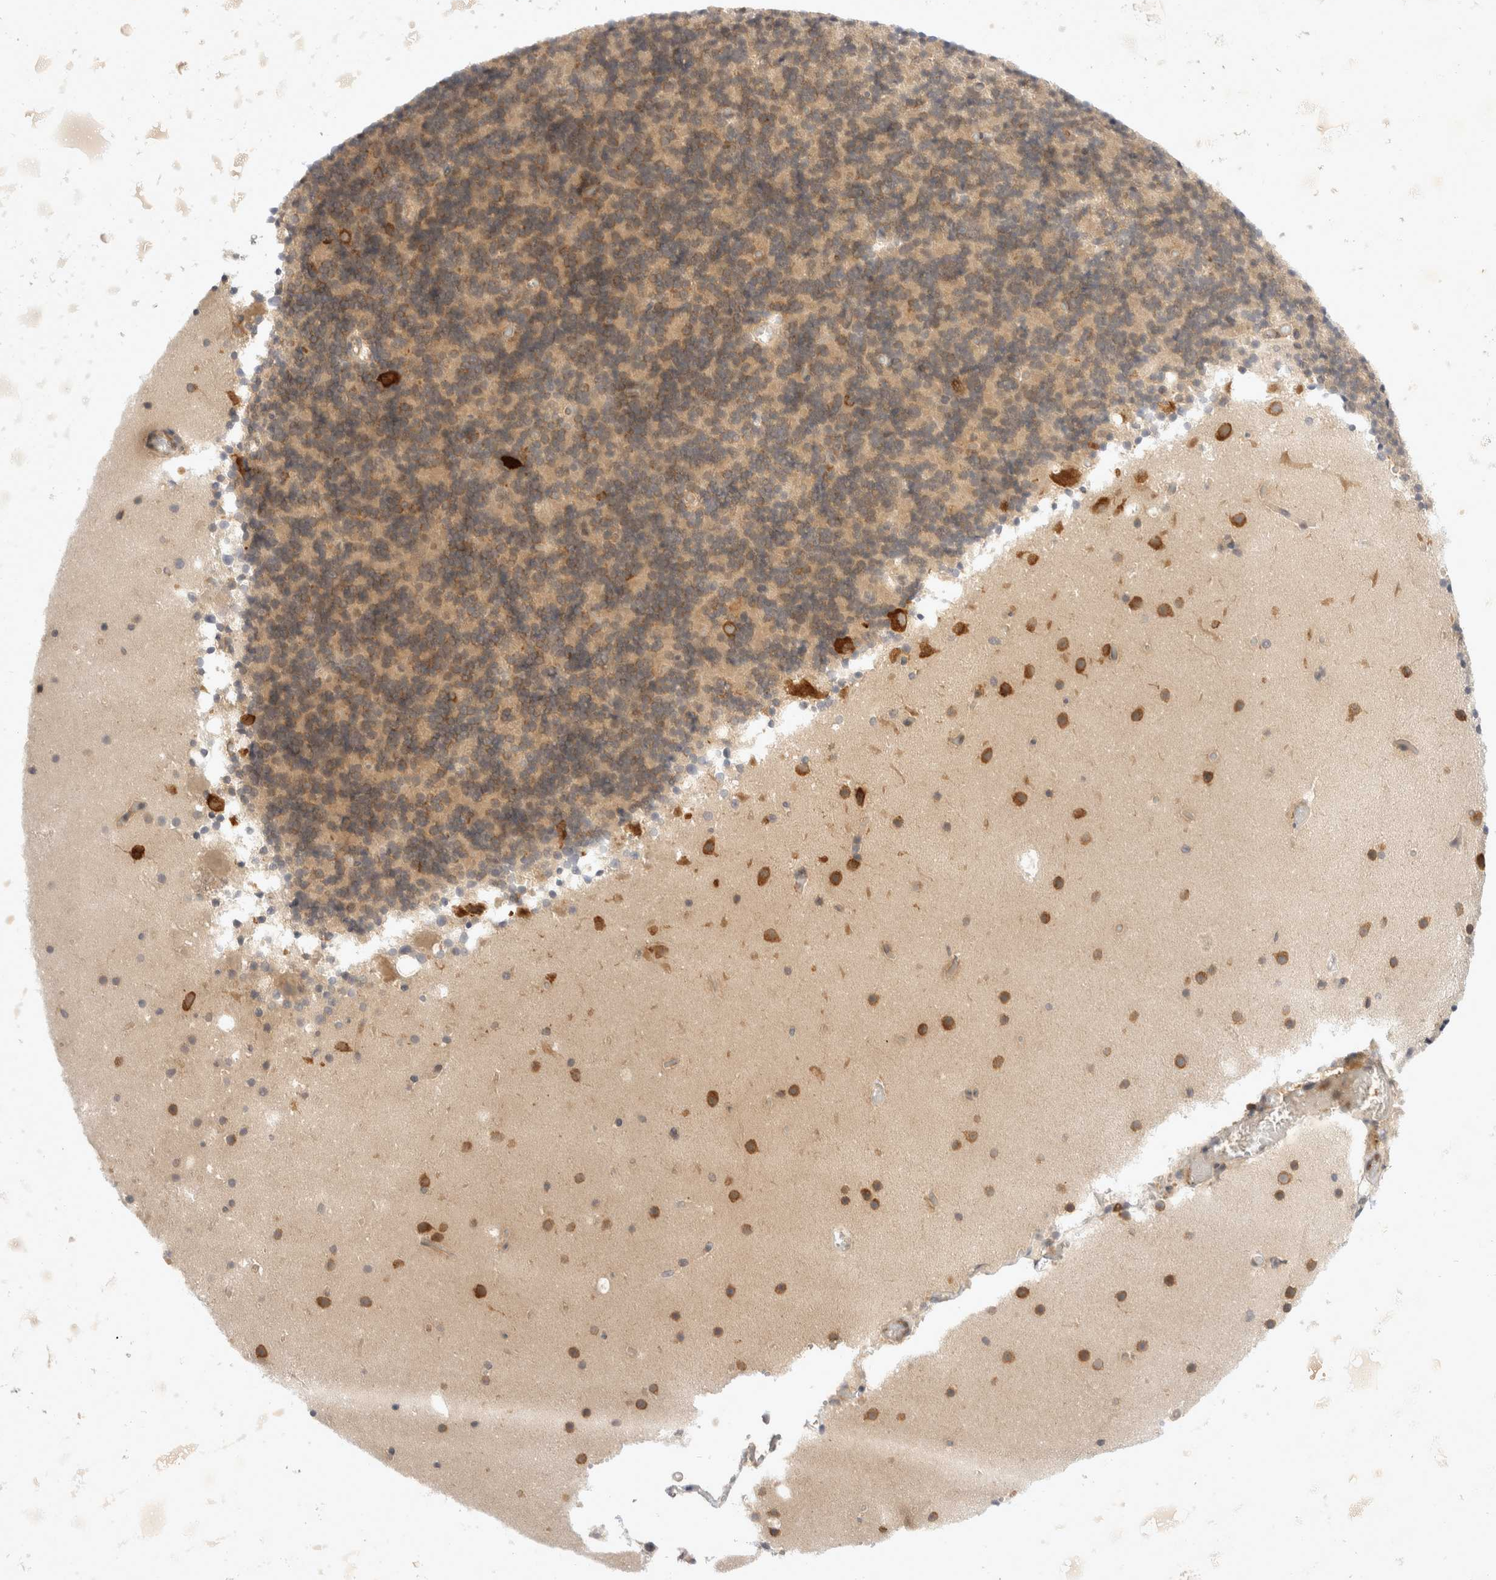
{"staining": {"intensity": "weak", "quantity": "<25%", "location": "cytoplasmic/membranous"}, "tissue": "cerebellum", "cell_type": "Cells in granular layer", "image_type": "normal", "snomed": [{"axis": "morphology", "description": "Normal tissue, NOS"}, {"axis": "topography", "description": "Cerebellum"}], "caption": "This photomicrograph is of benign cerebellum stained with IHC to label a protein in brown with the nuclei are counter-stained blue. There is no positivity in cells in granular layer. The staining is performed using DAB brown chromogen with nuclei counter-stained in using hematoxylin.", "gene": "EIF4G3", "patient": {"sex": "male", "age": 57}}